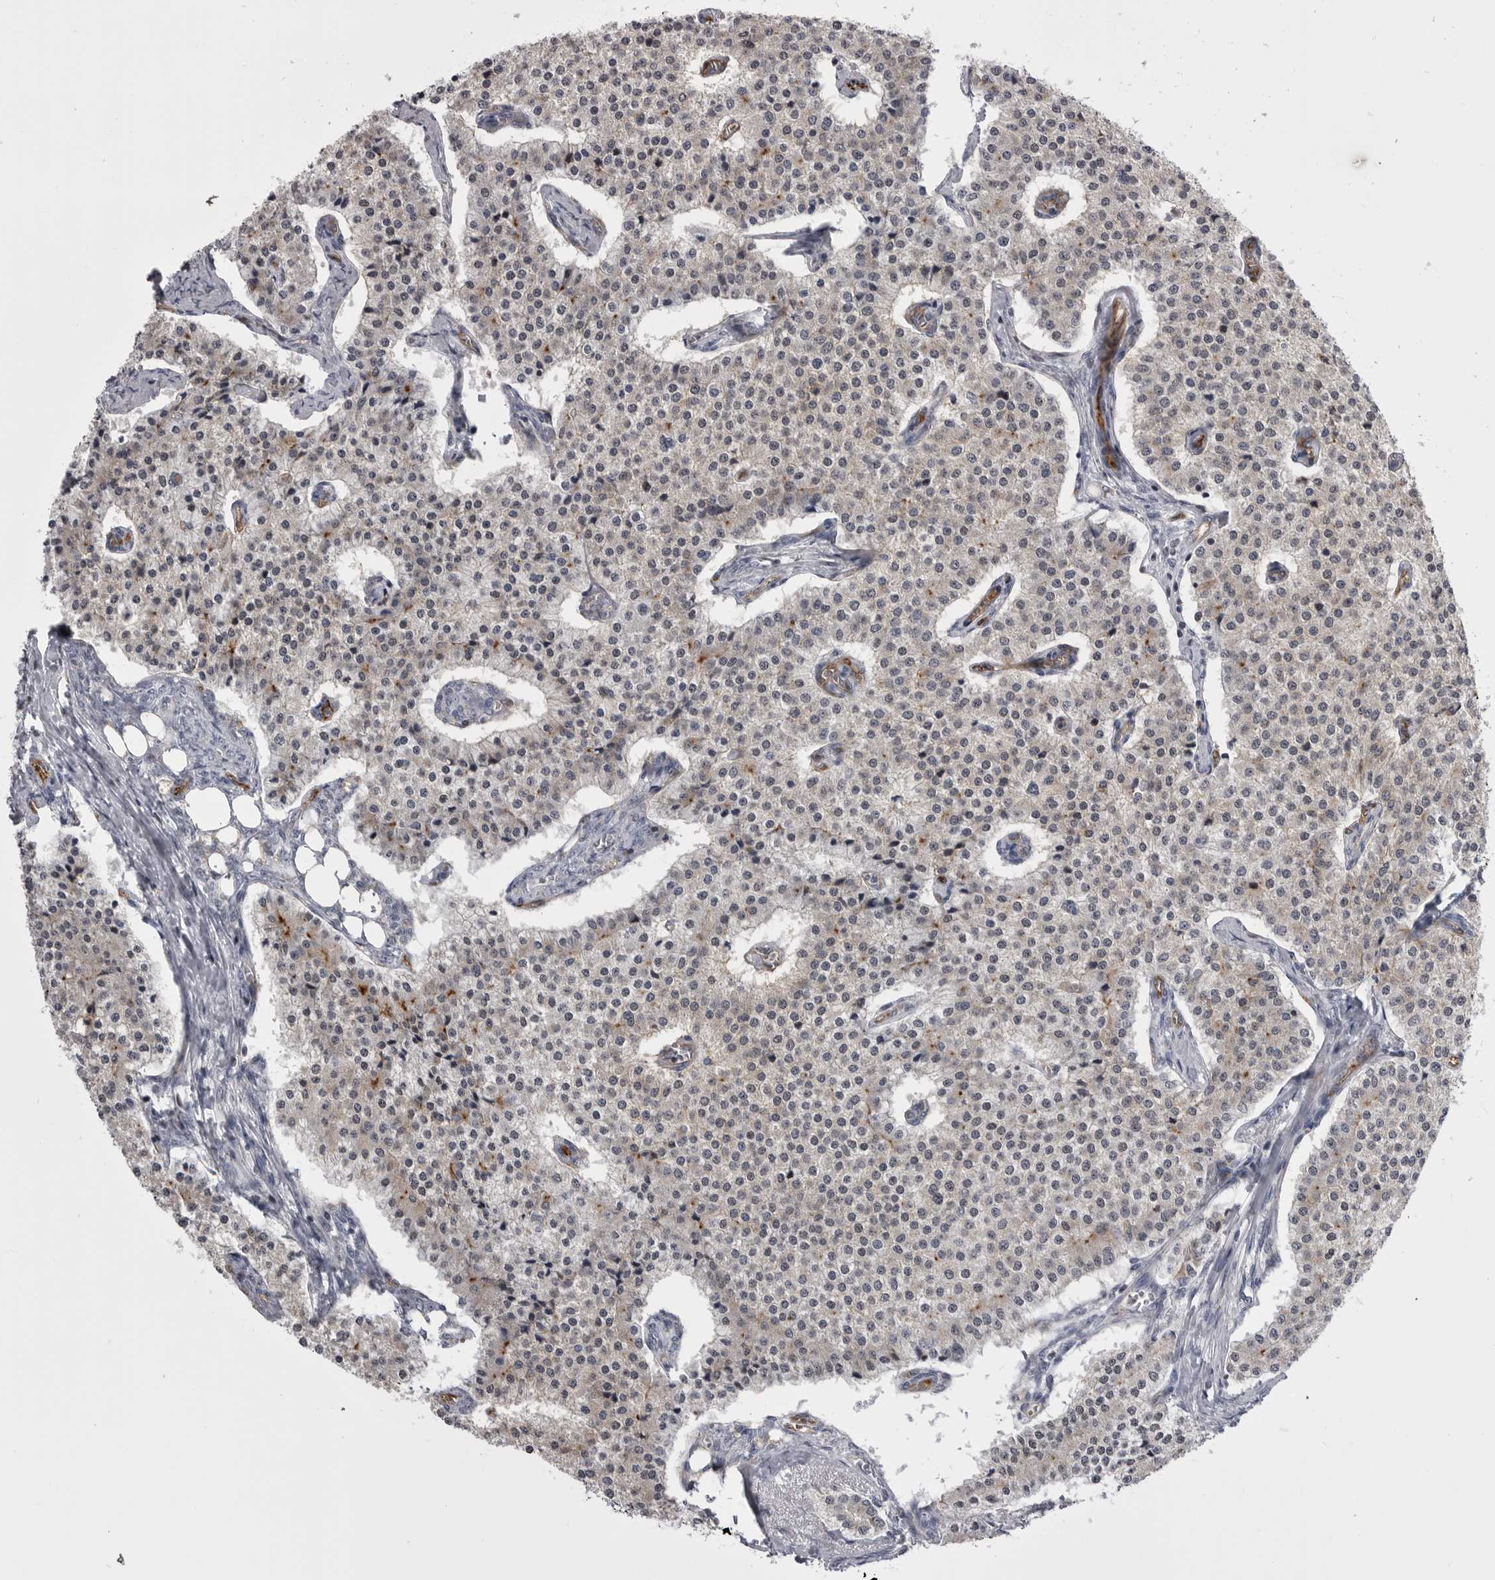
{"staining": {"intensity": "weak", "quantity": "<25%", "location": "cytoplasmic/membranous"}, "tissue": "carcinoid", "cell_type": "Tumor cells", "image_type": "cancer", "snomed": [{"axis": "morphology", "description": "Carcinoid, malignant, NOS"}, {"axis": "topography", "description": "Colon"}], "caption": "IHC photomicrograph of neoplastic tissue: human carcinoid stained with DAB exhibits no significant protein positivity in tumor cells. The staining is performed using DAB (3,3'-diaminobenzidine) brown chromogen with nuclei counter-stained in using hematoxylin.", "gene": "OPLAH", "patient": {"sex": "female", "age": 52}}